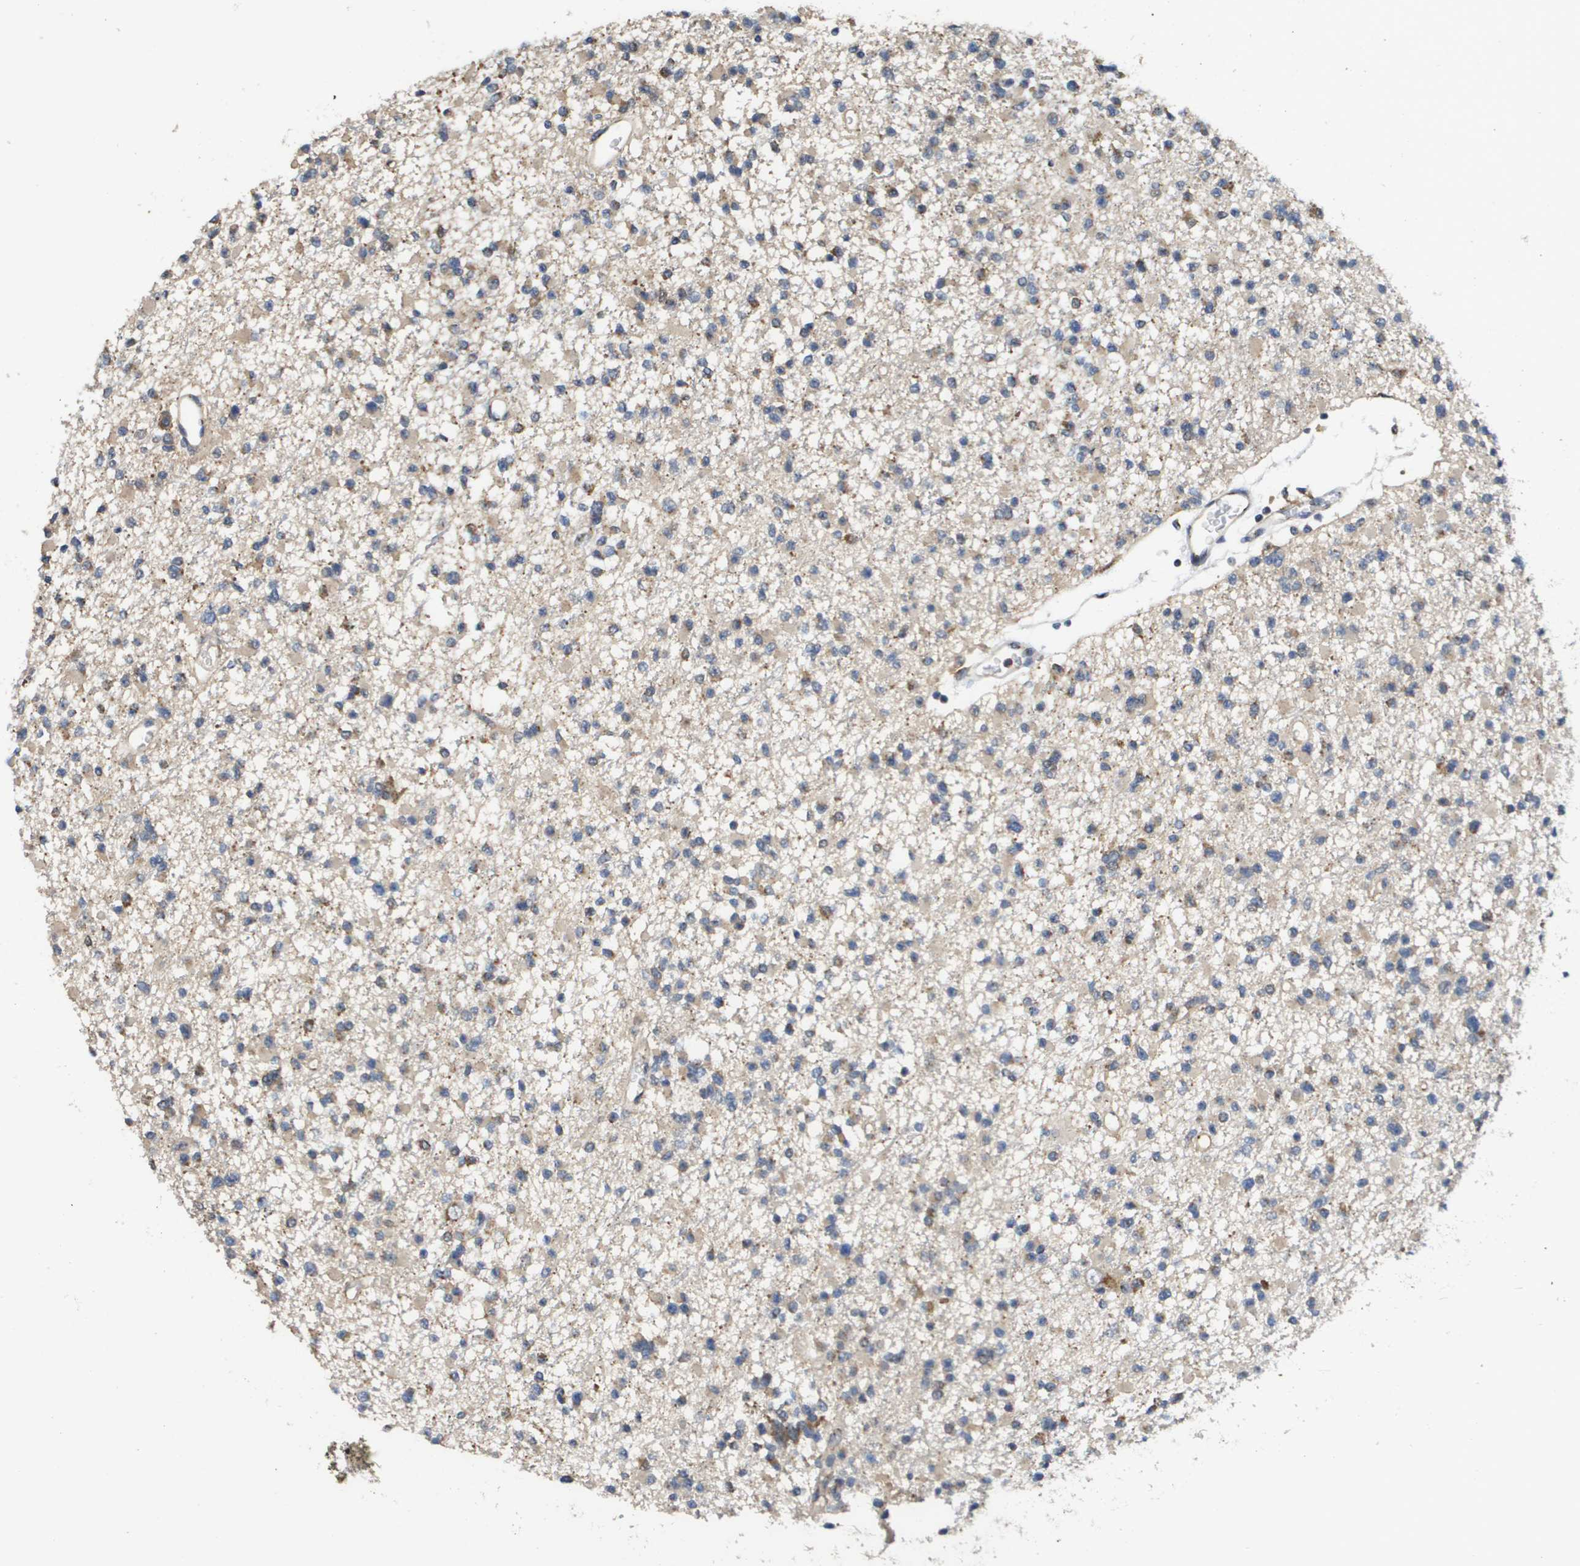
{"staining": {"intensity": "moderate", "quantity": "<25%", "location": "cytoplasmic/membranous"}, "tissue": "glioma", "cell_type": "Tumor cells", "image_type": "cancer", "snomed": [{"axis": "morphology", "description": "Glioma, malignant, Low grade"}, {"axis": "topography", "description": "Brain"}], "caption": "The immunohistochemical stain labels moderate cytoplasmic/membranous staining in tumor cells of malignant low-grade glioma tissue.", "gene": "PCK1", "patient": {"sex": "female", "age": 22}}